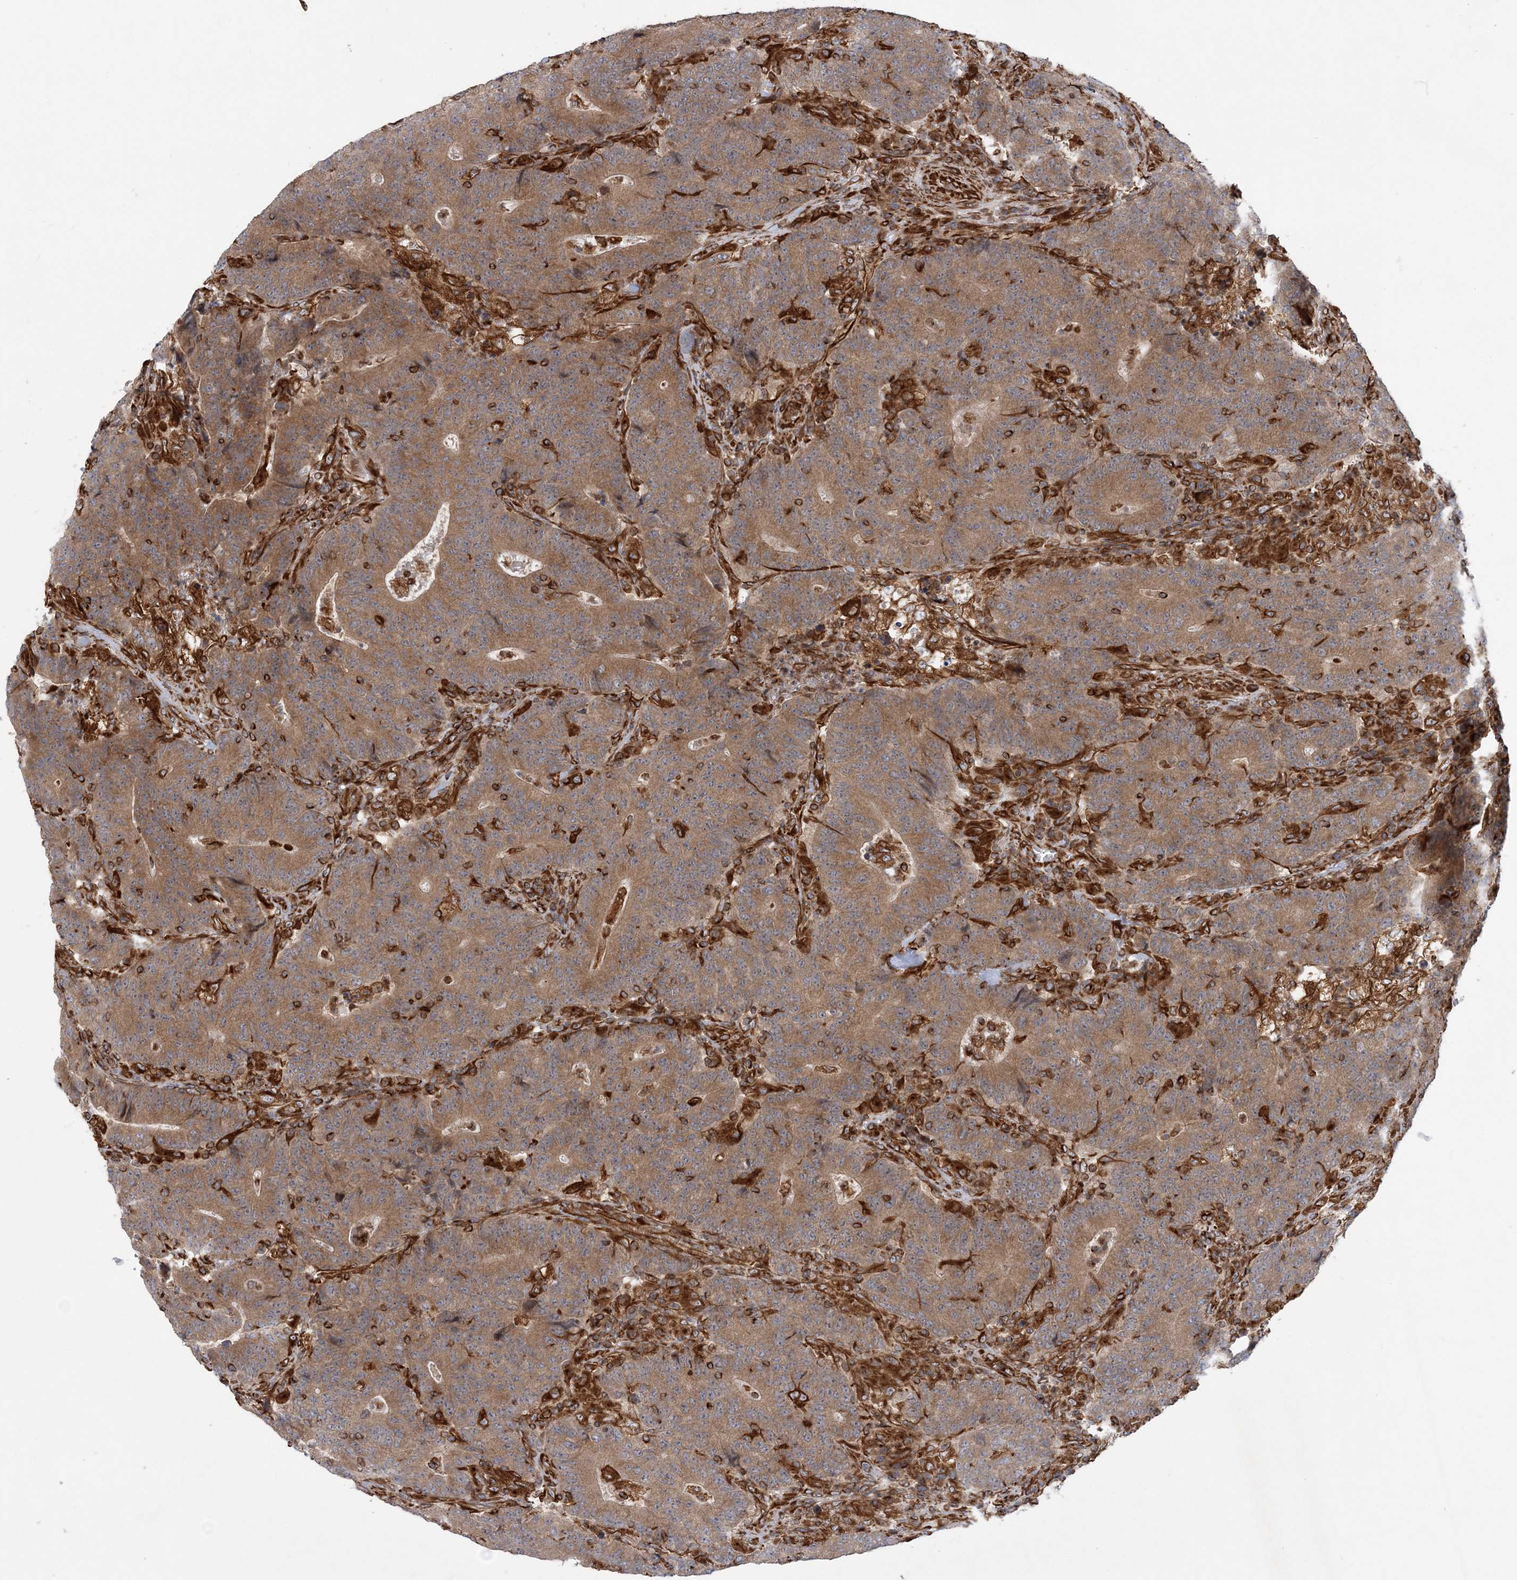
{"staining": {"intensity": "moderate", "quantity": ">75%", "location": "cytoplasmic/membranous"}, "tissue": "colorectal cancer", "cell_type": "Tumor cells", "image_type": "cancer", "snomed": [{"axis": "morphology", "description": "Normal tissue, NOS"}, {"axis": "morphology", "description": "Adenocarcinoma, NOS"}, {"axis": "topography", "description": "Colon"}], "caption": "A medium amount of moderate cytoplasmic/membranous expression is identified in about >75% of tumor cells in colorectal cancer (adenocarcinoma) tissue.", "gene": "FAM114A2", "patient": {"sex": "female", "age": 75}}